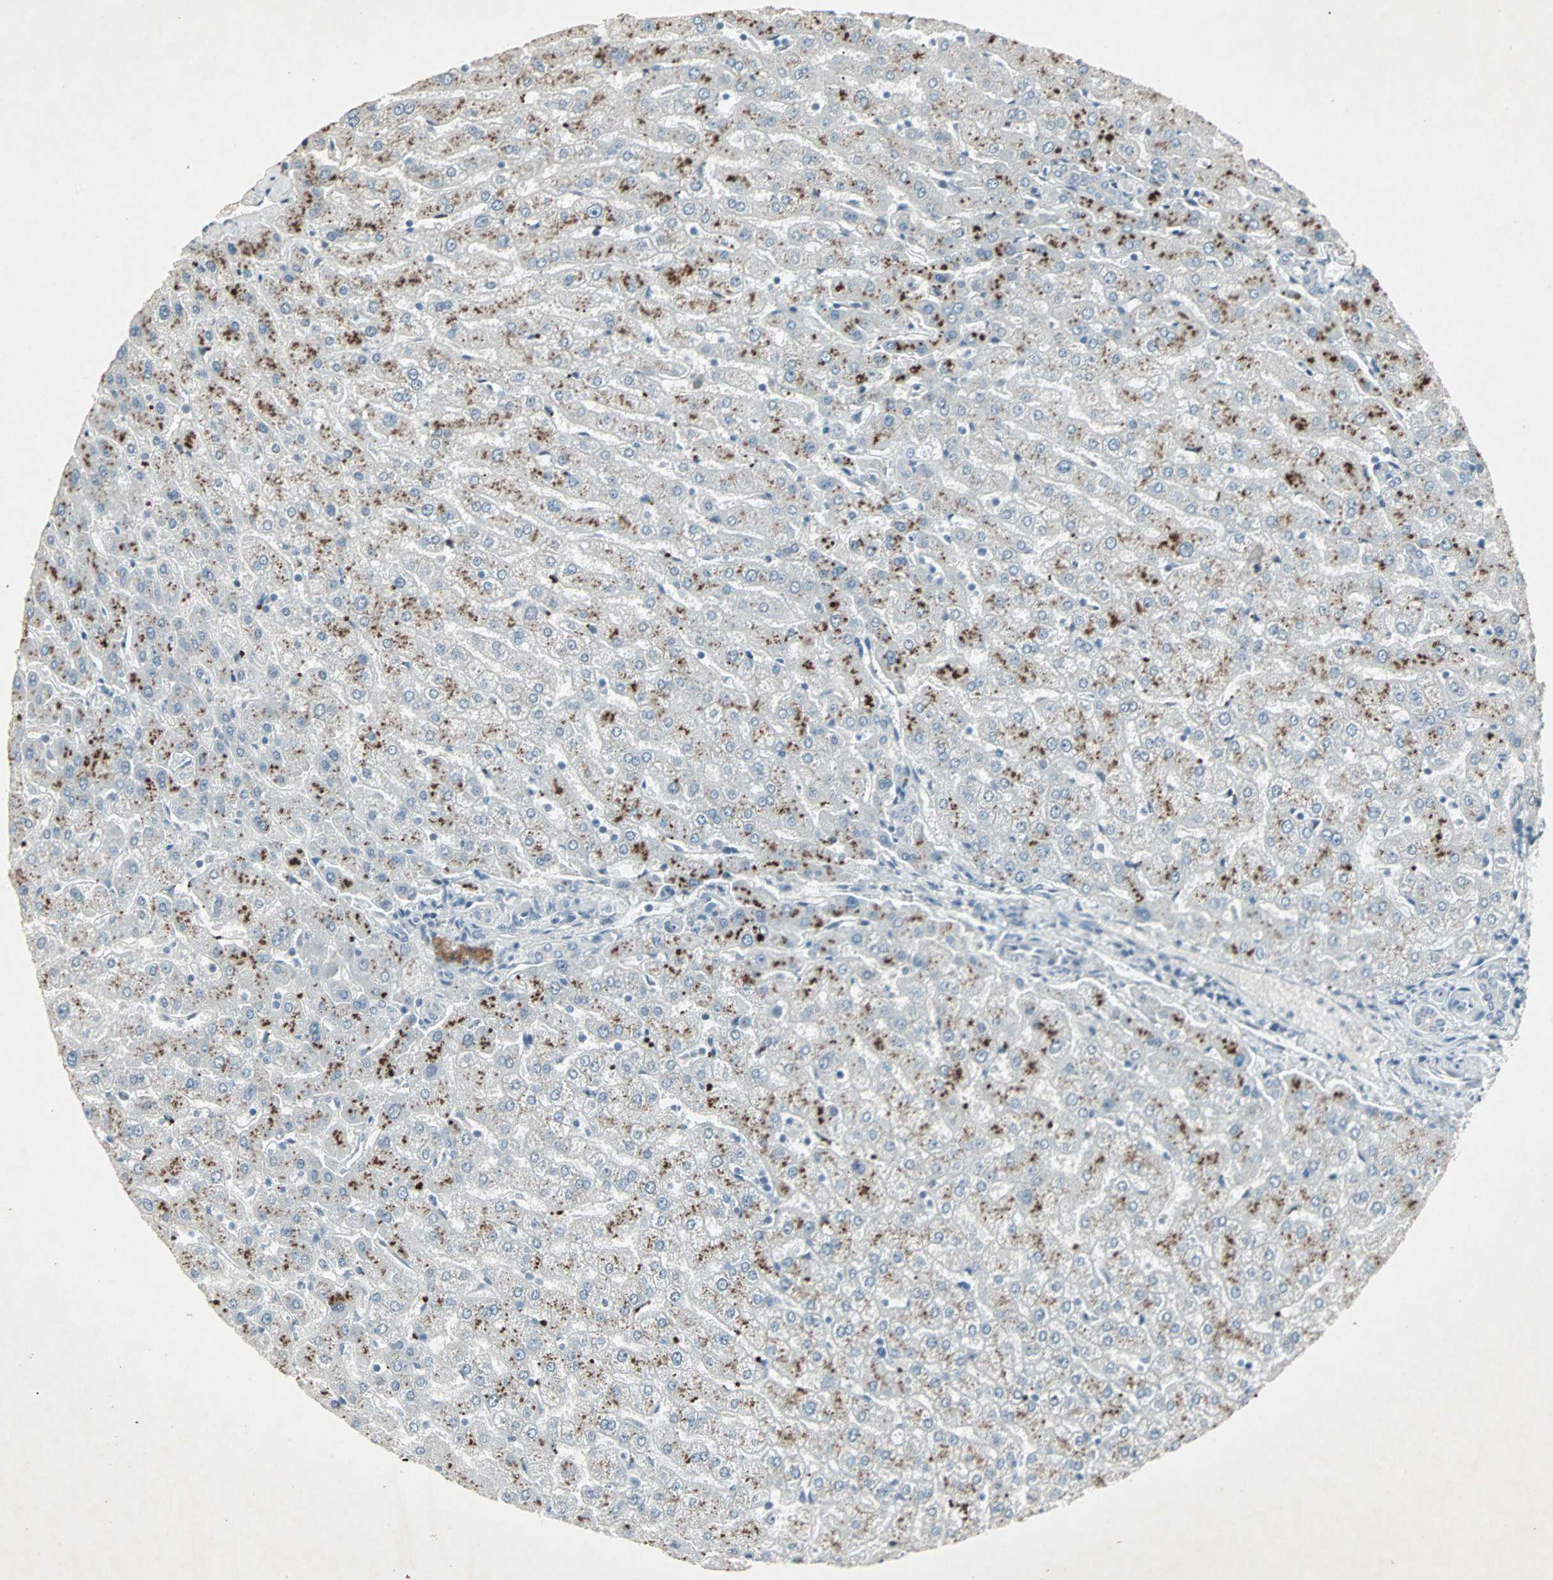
{"staining": {"intensity": "negative", "quantity": "none", "location": "none"}, "tissue": "liver", "cell_type": "Cholangiocytes", "image_type": "normal", "snomed": [{"axis": "morphology", "description": "Normal tissue, NOS"}, {"axis": "morphology", "description": "Fibrosis, NOS"}, {"axis": "topography", "description": "Liver"}], "caption": "Cholangiocytes are negative for protein expression in normal human liver. (DAB immunohistochemistry (IHC), high magnification).", "gene": "LANCL3", "patient": {"sex": "female", "age": 29}}